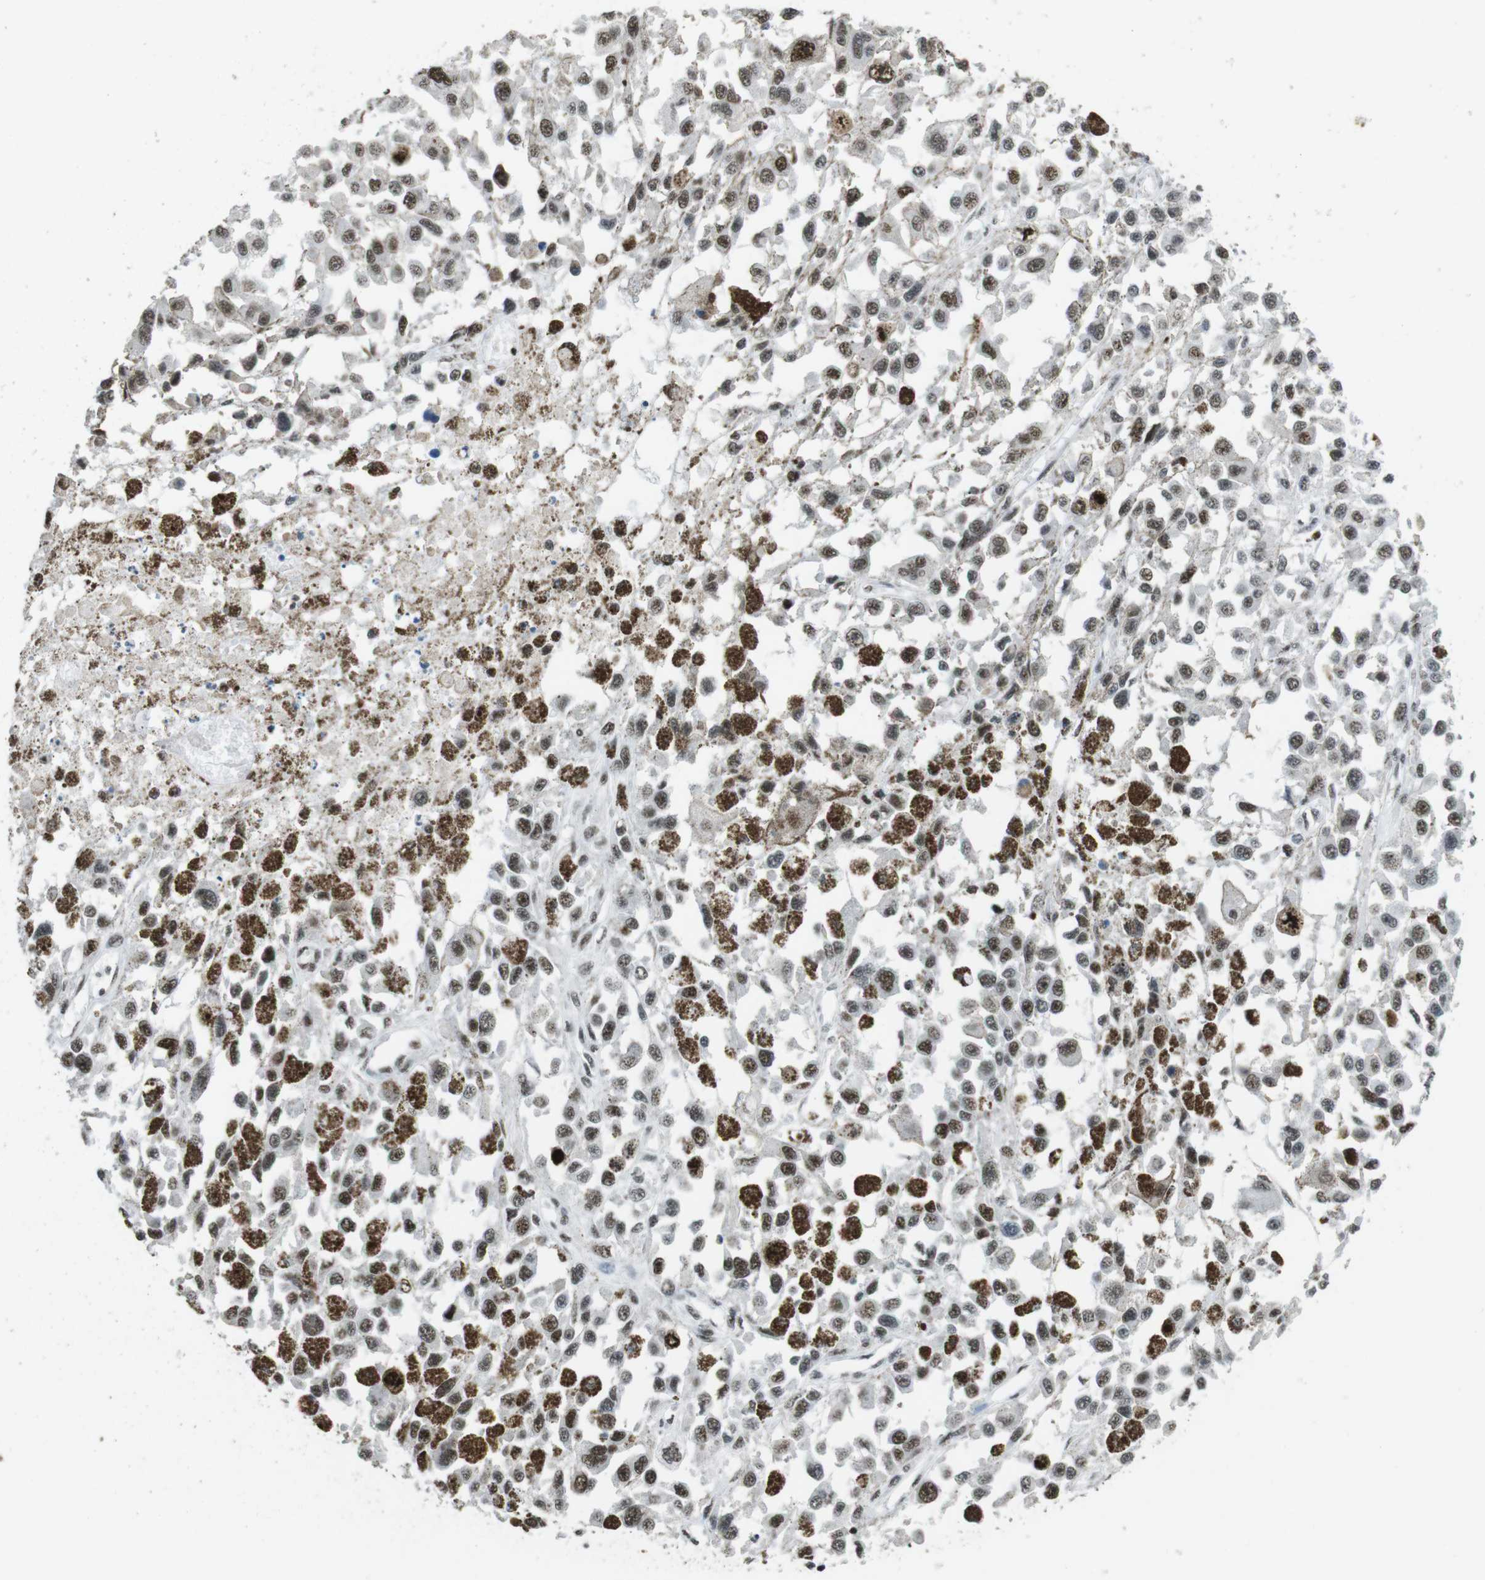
{"staining": {"intensity": "moderate", "quantity": ">75%", "location": "nuclear"}, "tissue": "melanoma", "cell_type": "Tumor cells", "image_type": "cancer", "snomed": [{"axis": "morphology", "description": "Malignant melanoma, Metastatic site"}, {"axis": "topography", "description": "Lymph node"}], "caption": "This is a photomicrograph of immunohistochemistry (IHC) staining of melanoma, which shows moderate positivity in the nuclear of tumor cells.", "gene": "CSNK2B", "patient": {"sex": "male", "age": 59}}